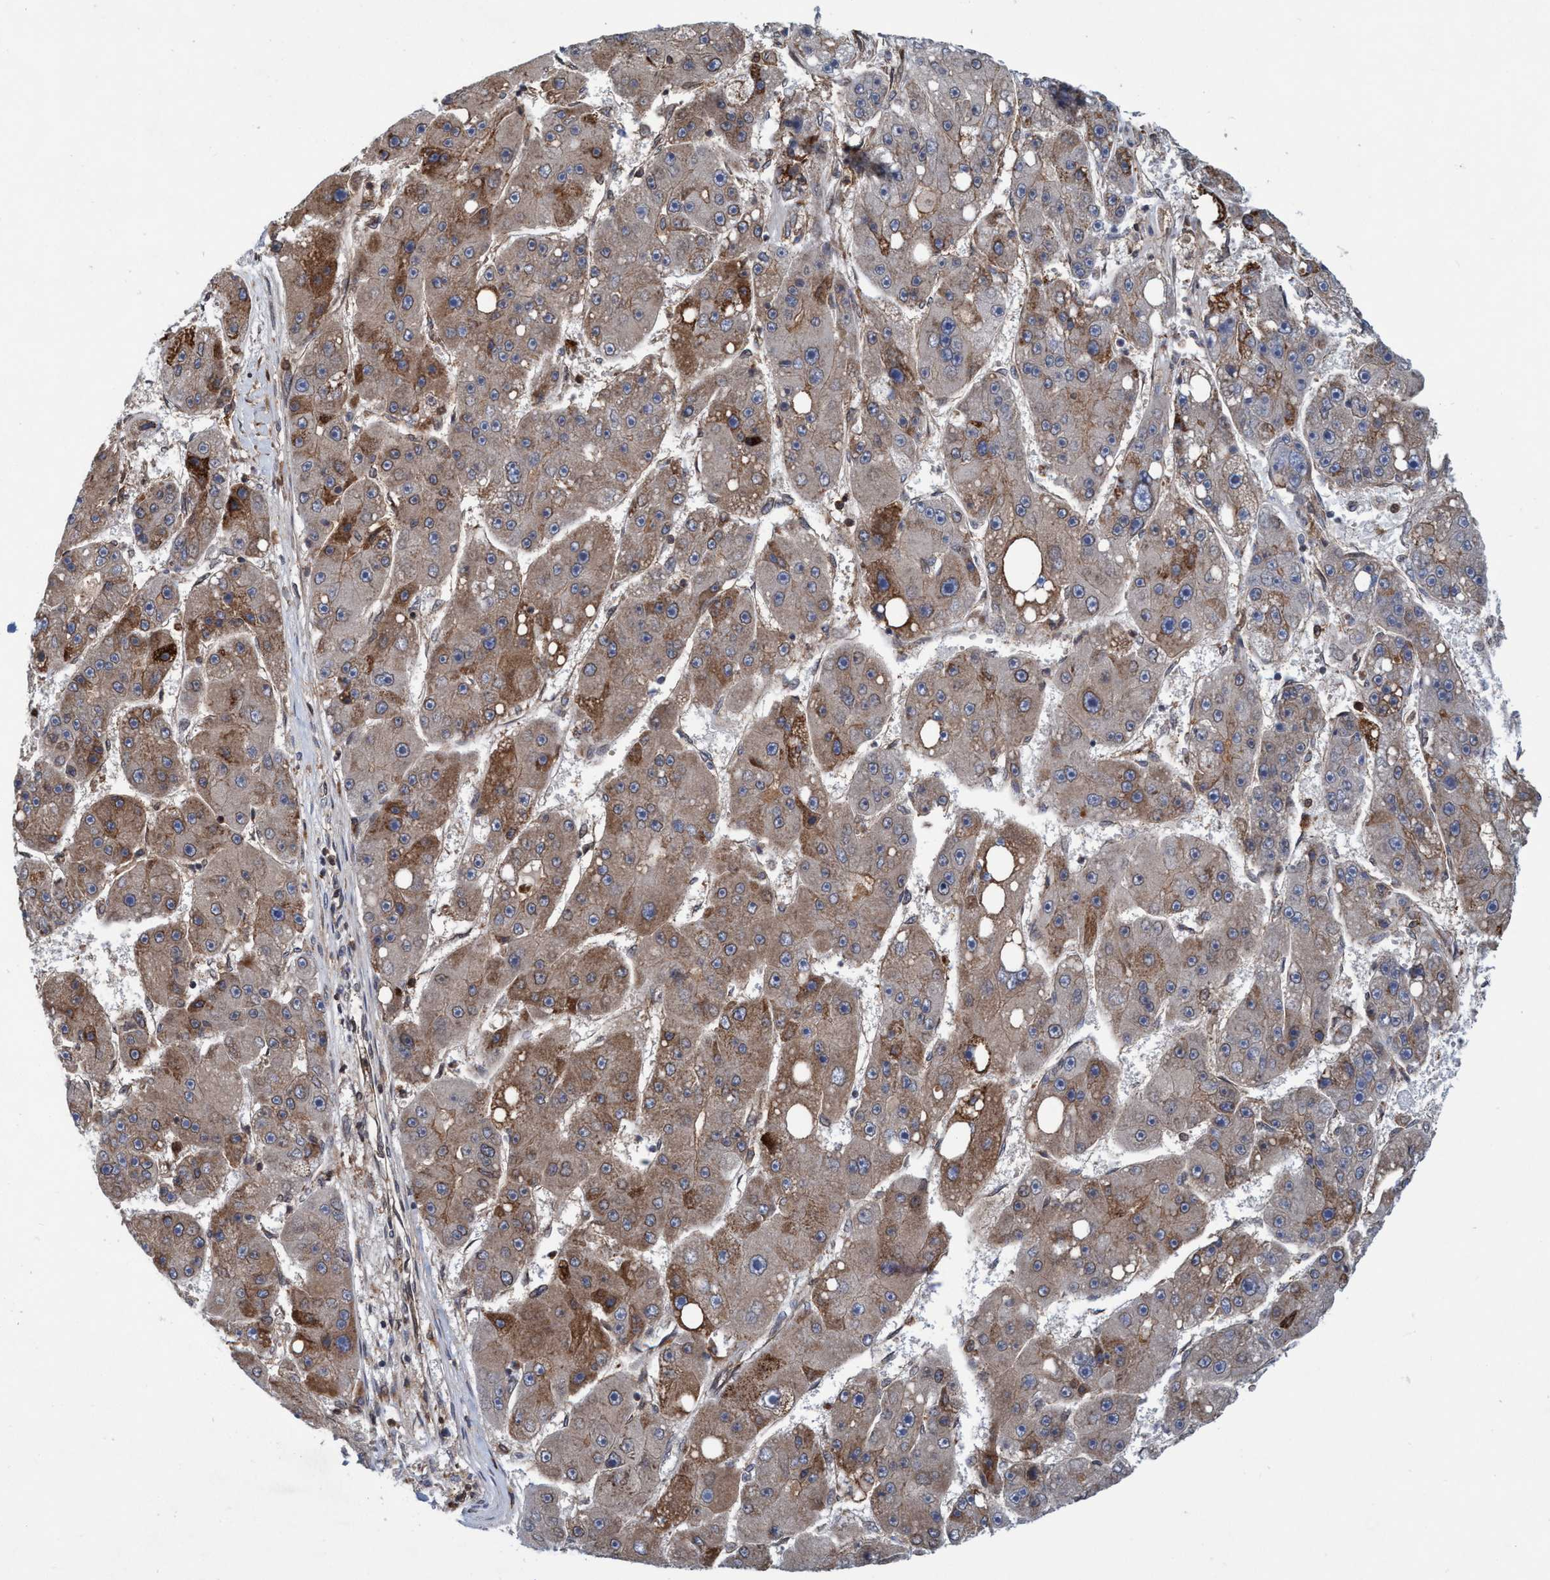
{"staining": {"intensity": "moderate", "quantity": "25%-75%", "location": "cytoplasmic/membranous"}, "tissue": "liver cancer", "cell_type": "Tumor cells", "image_type": "cancer", "snomed": [{"axis": "morphology", "description": "Carcinoma, Hepatocellular, NOS"}, {"axis": "topography", "description": "Liver"}], "caption": "IHC photomicrograph of neoplastic tissue: human liver cancer stained using immunohistochemistry reveals medium levels of moderate protein expression localized specifically in the cytoplasmic/membranous of tumor cells, appearing as a cytoplasmic/membranous brown color.", "gene": "SLC16A3", "patient": {"sex": "female", "age": 61}}